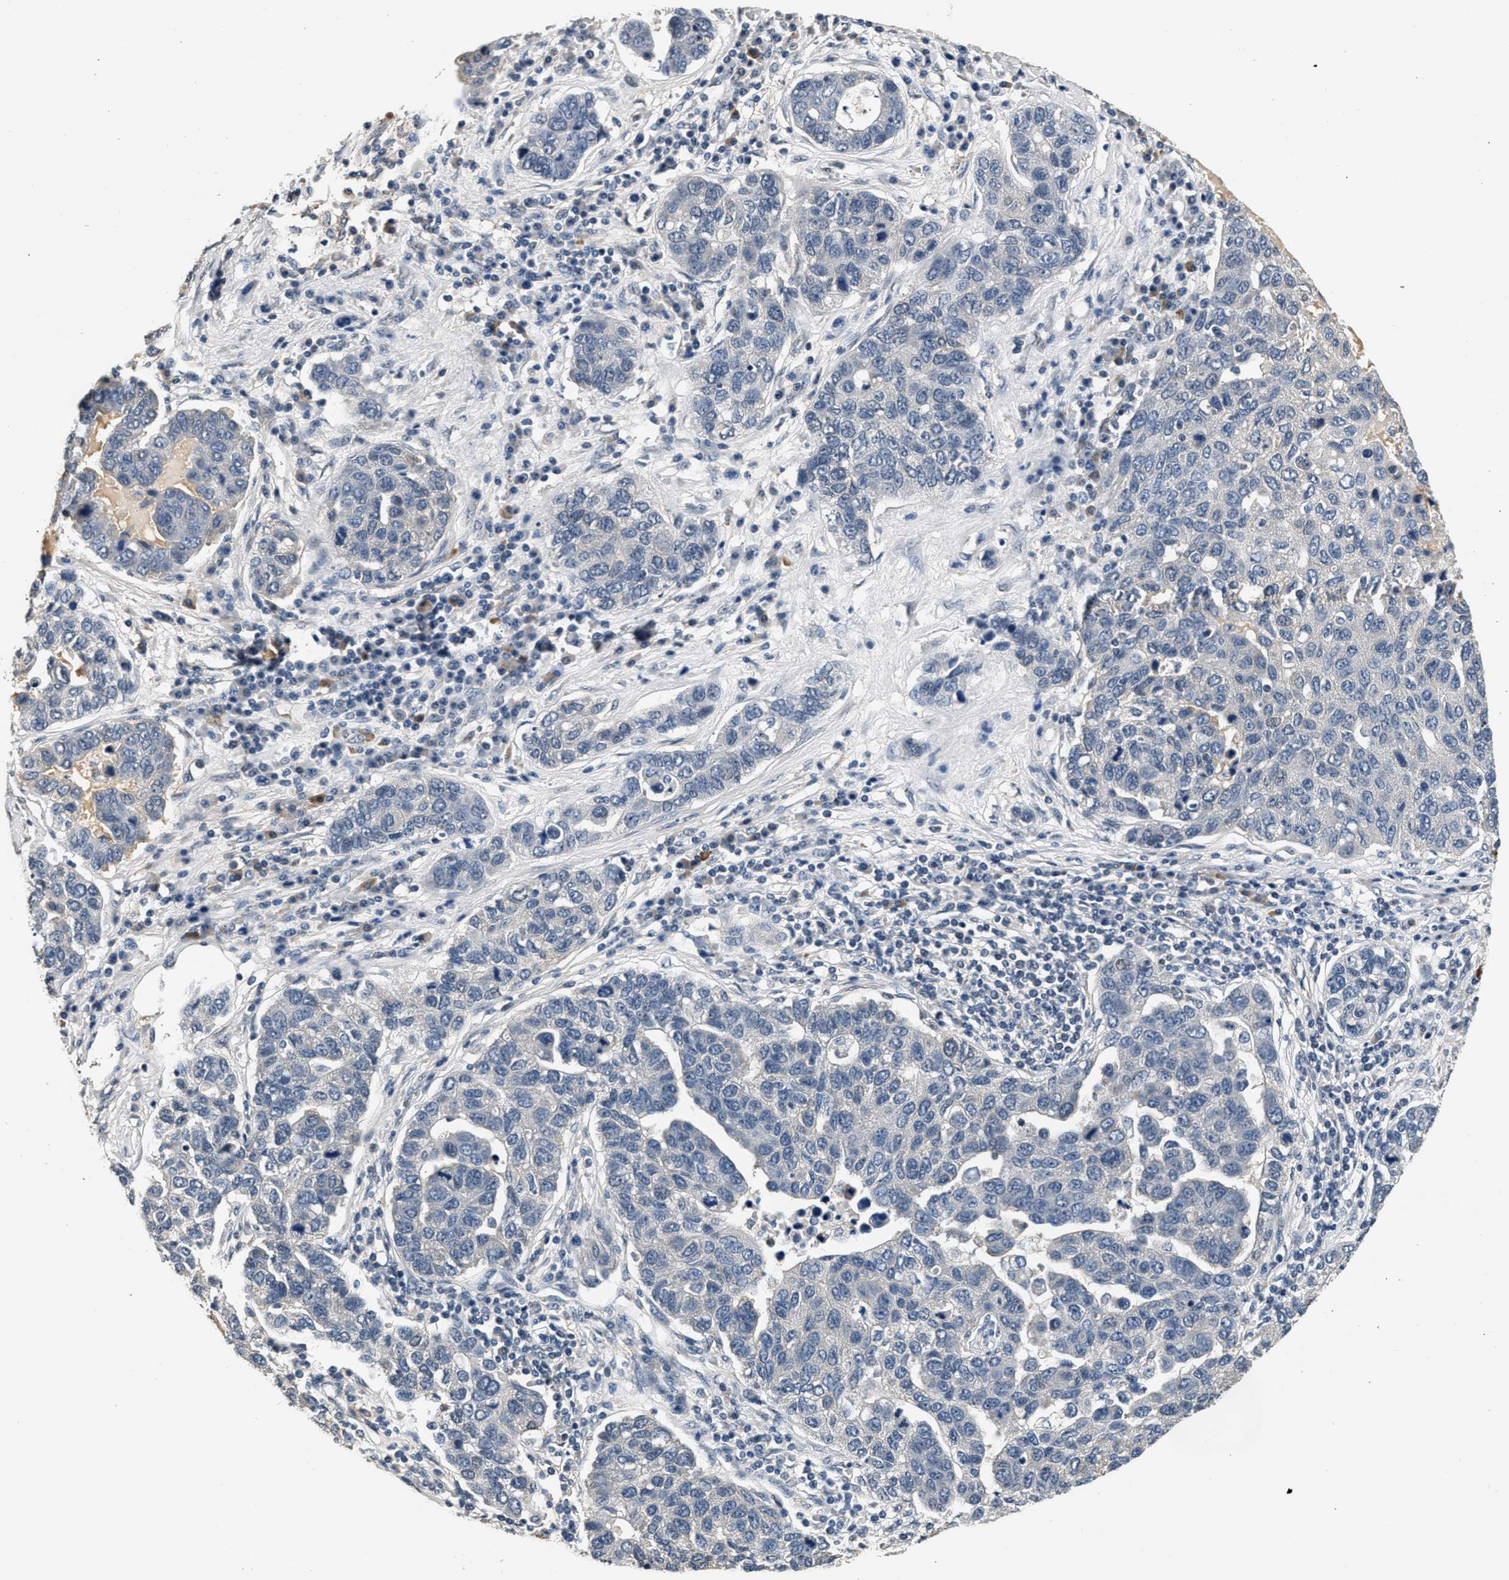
{"staining": {"intensity": "negative", "quantity": "none", "location": "none"}, "tissue": "pancreatic cancer", "cell_type": "Tumor cells", "image_type": "cancer", "snomed": [{"axis": "morphology", "description": "Adenocarcinoma, NOS"}, {"axis": "topography", "description": "Pancreas"}], "caption": "A high-resolution photomicrograph shows immunohistochemistry staining of pancreatic cancer, which demonstrates no significant staining in tumor cells.", "gene": "RBM33", "patient": {"sex": "female", "age": 61}}